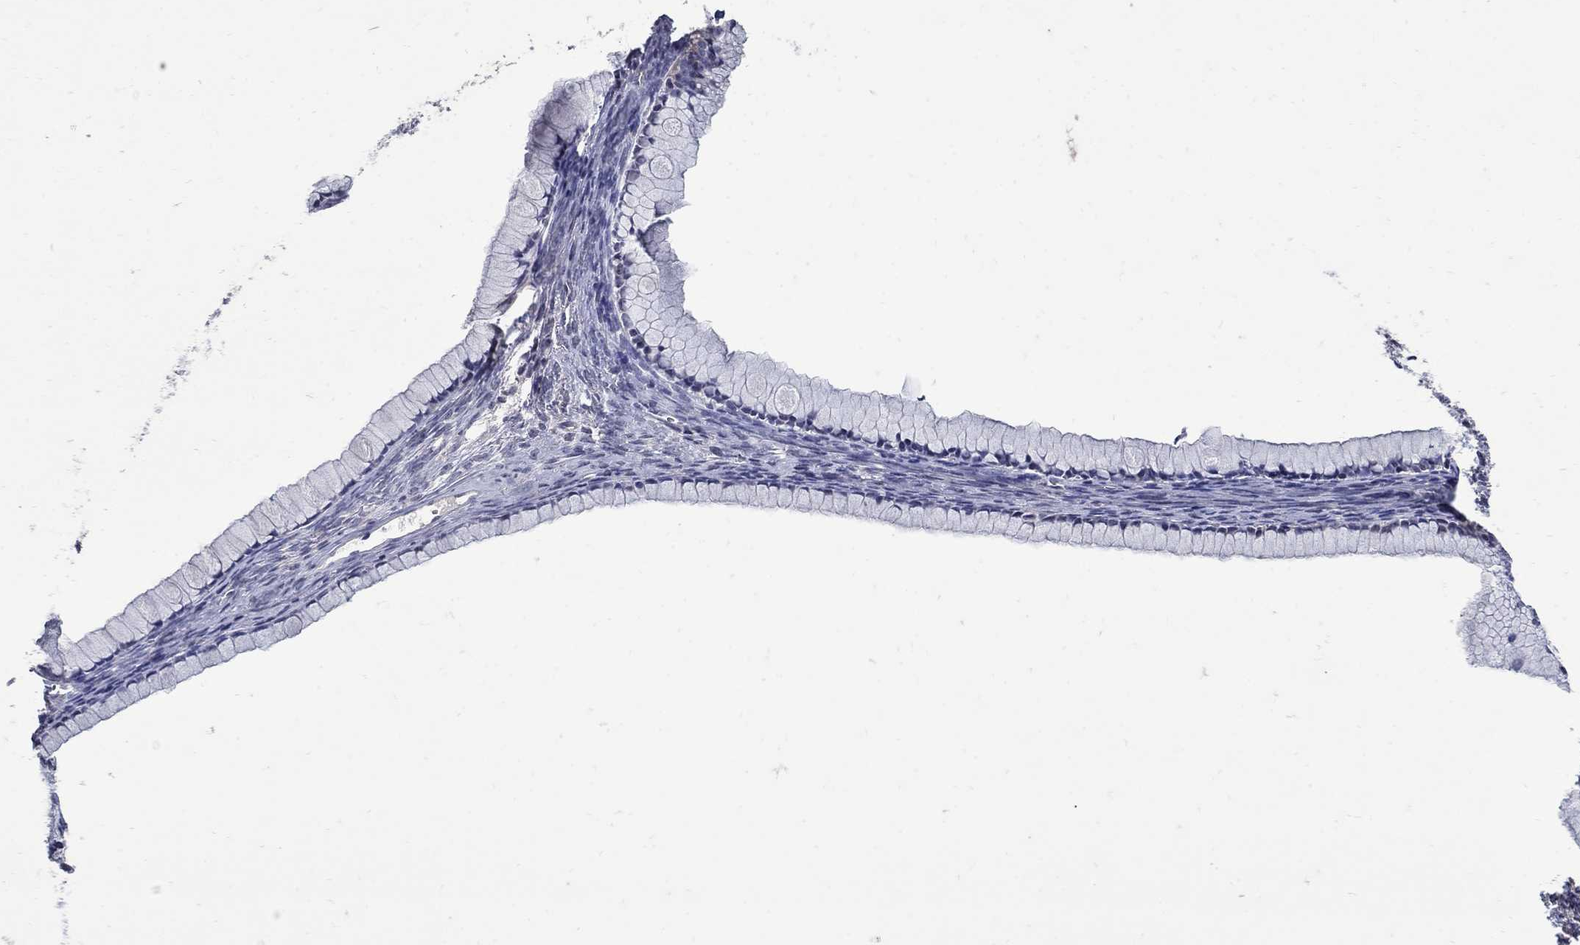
{"staining": {"intensity": "negative", "quantity": "none", "location": "none"}, "tissue": "ovarian cancer", "cell_type": "Tumor cells", "image_type": "cancer", "snomed": [{"axis": "morphology", "description": "Cystadenocarcinoma, mucinous, NOS"}, {"axis": "topography", "description": "Ovary"}], "caption": "IHC histopathology image of neoplastic tissue: ovarian cancer (mucinous cystadenocarcinoma) stained with DAB reveals no significant protein positivity in tumor cells. Nuclei are stained in blue.", "gene": "CETN1", "patient": {"sex": "female", "age": 41}}